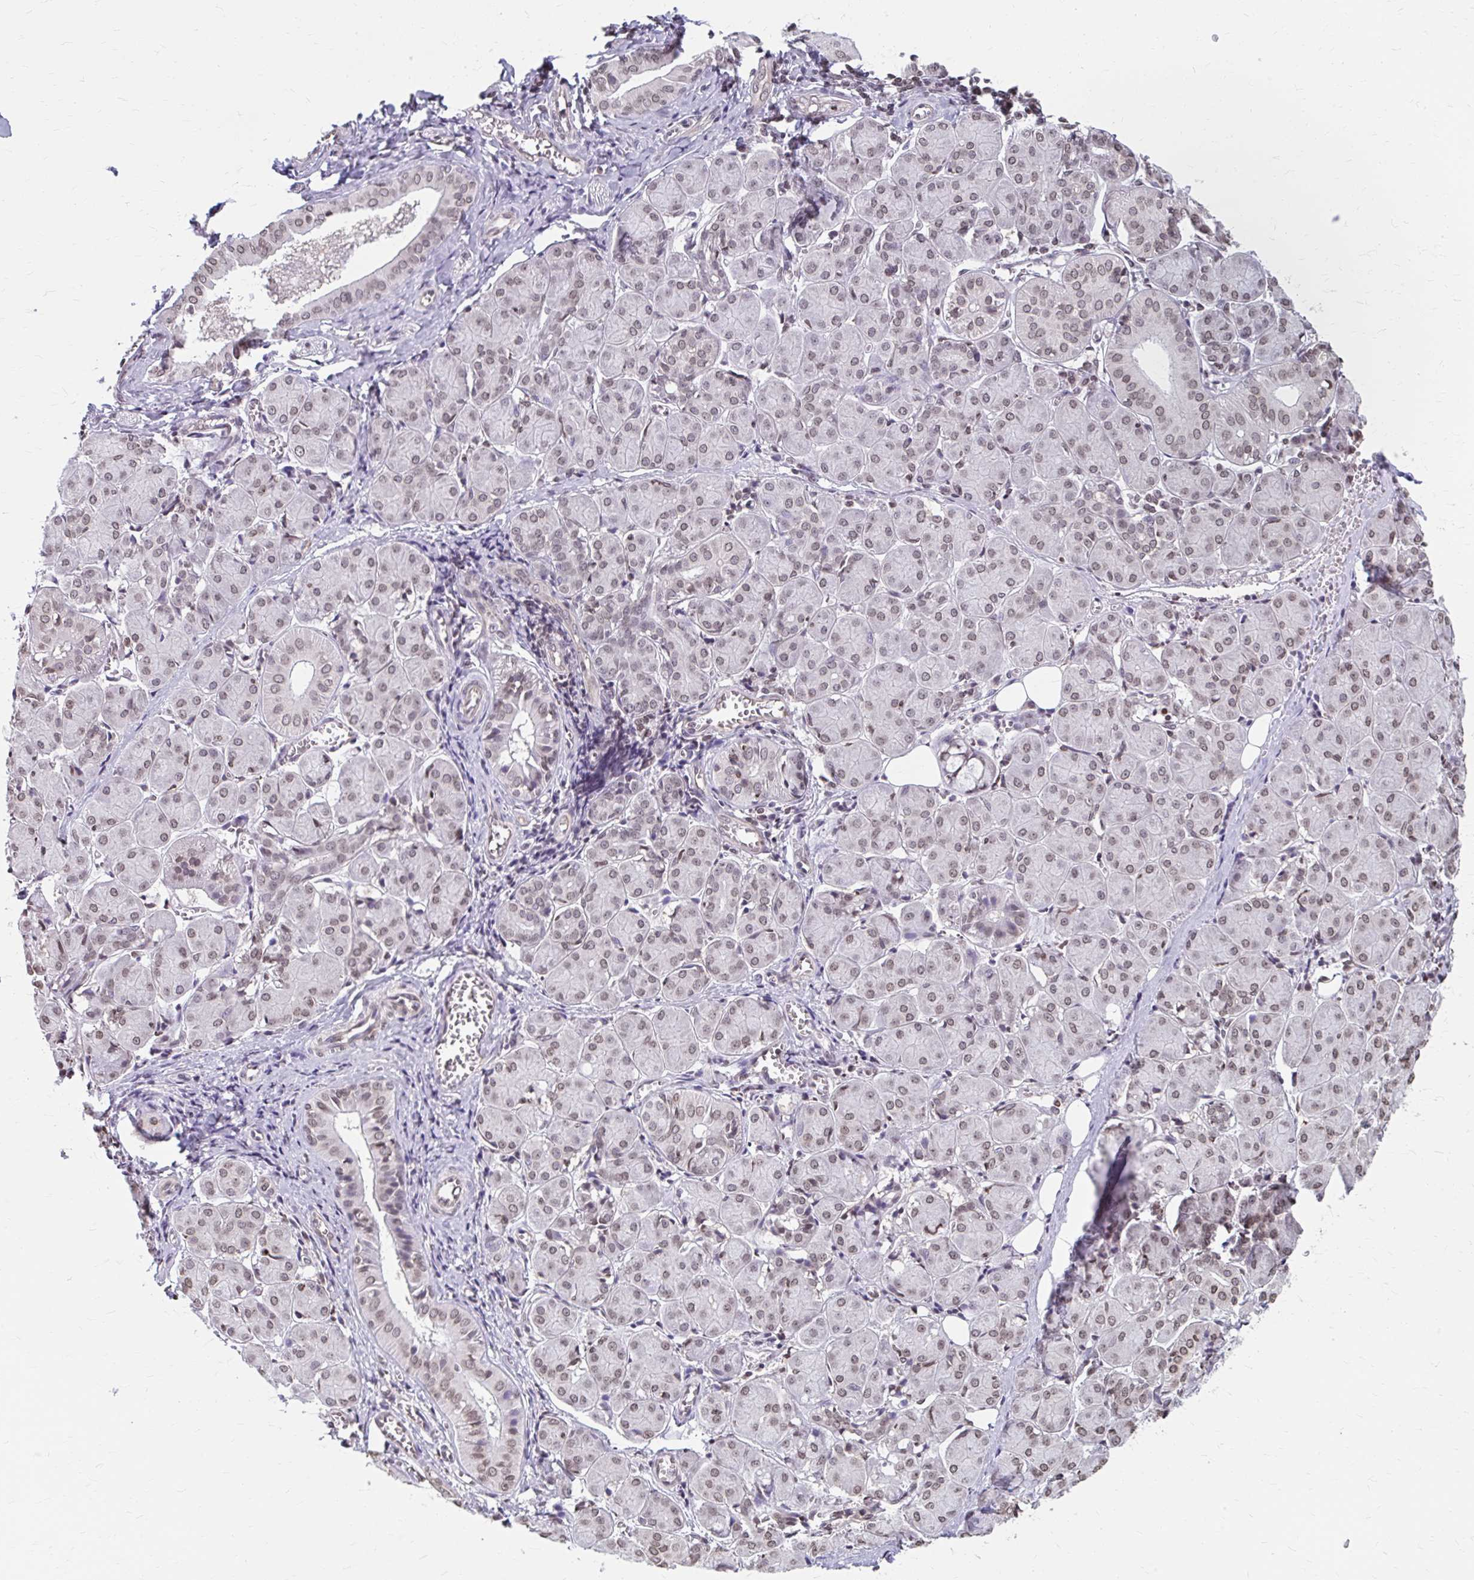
{"staining": {"intensity": "weak", "quantity": "25%-75%", "location": "nuclear"}, "tissue": "salivary gland", "cell_type": "Glandular cells", "image_type": "normal", "snomed": [{"axis": "morphology", "description": "Normal tissue, NOS"}, {"axis": "morphology", "description": "Inflammation, NOS"}, {"axis": "topography", "description": "Lymph node"}, {"axis": "topography", "description": "Salivary gland"}], "caption": "An immunohistochemistry photomicrograph of unremarkable tissue is shown. Protein staining in brown highlights weak nuclear positivity in salivary gland within glandular cells.", "gene": "ORC3", "patient": {"sex": "male", "age": 3}}